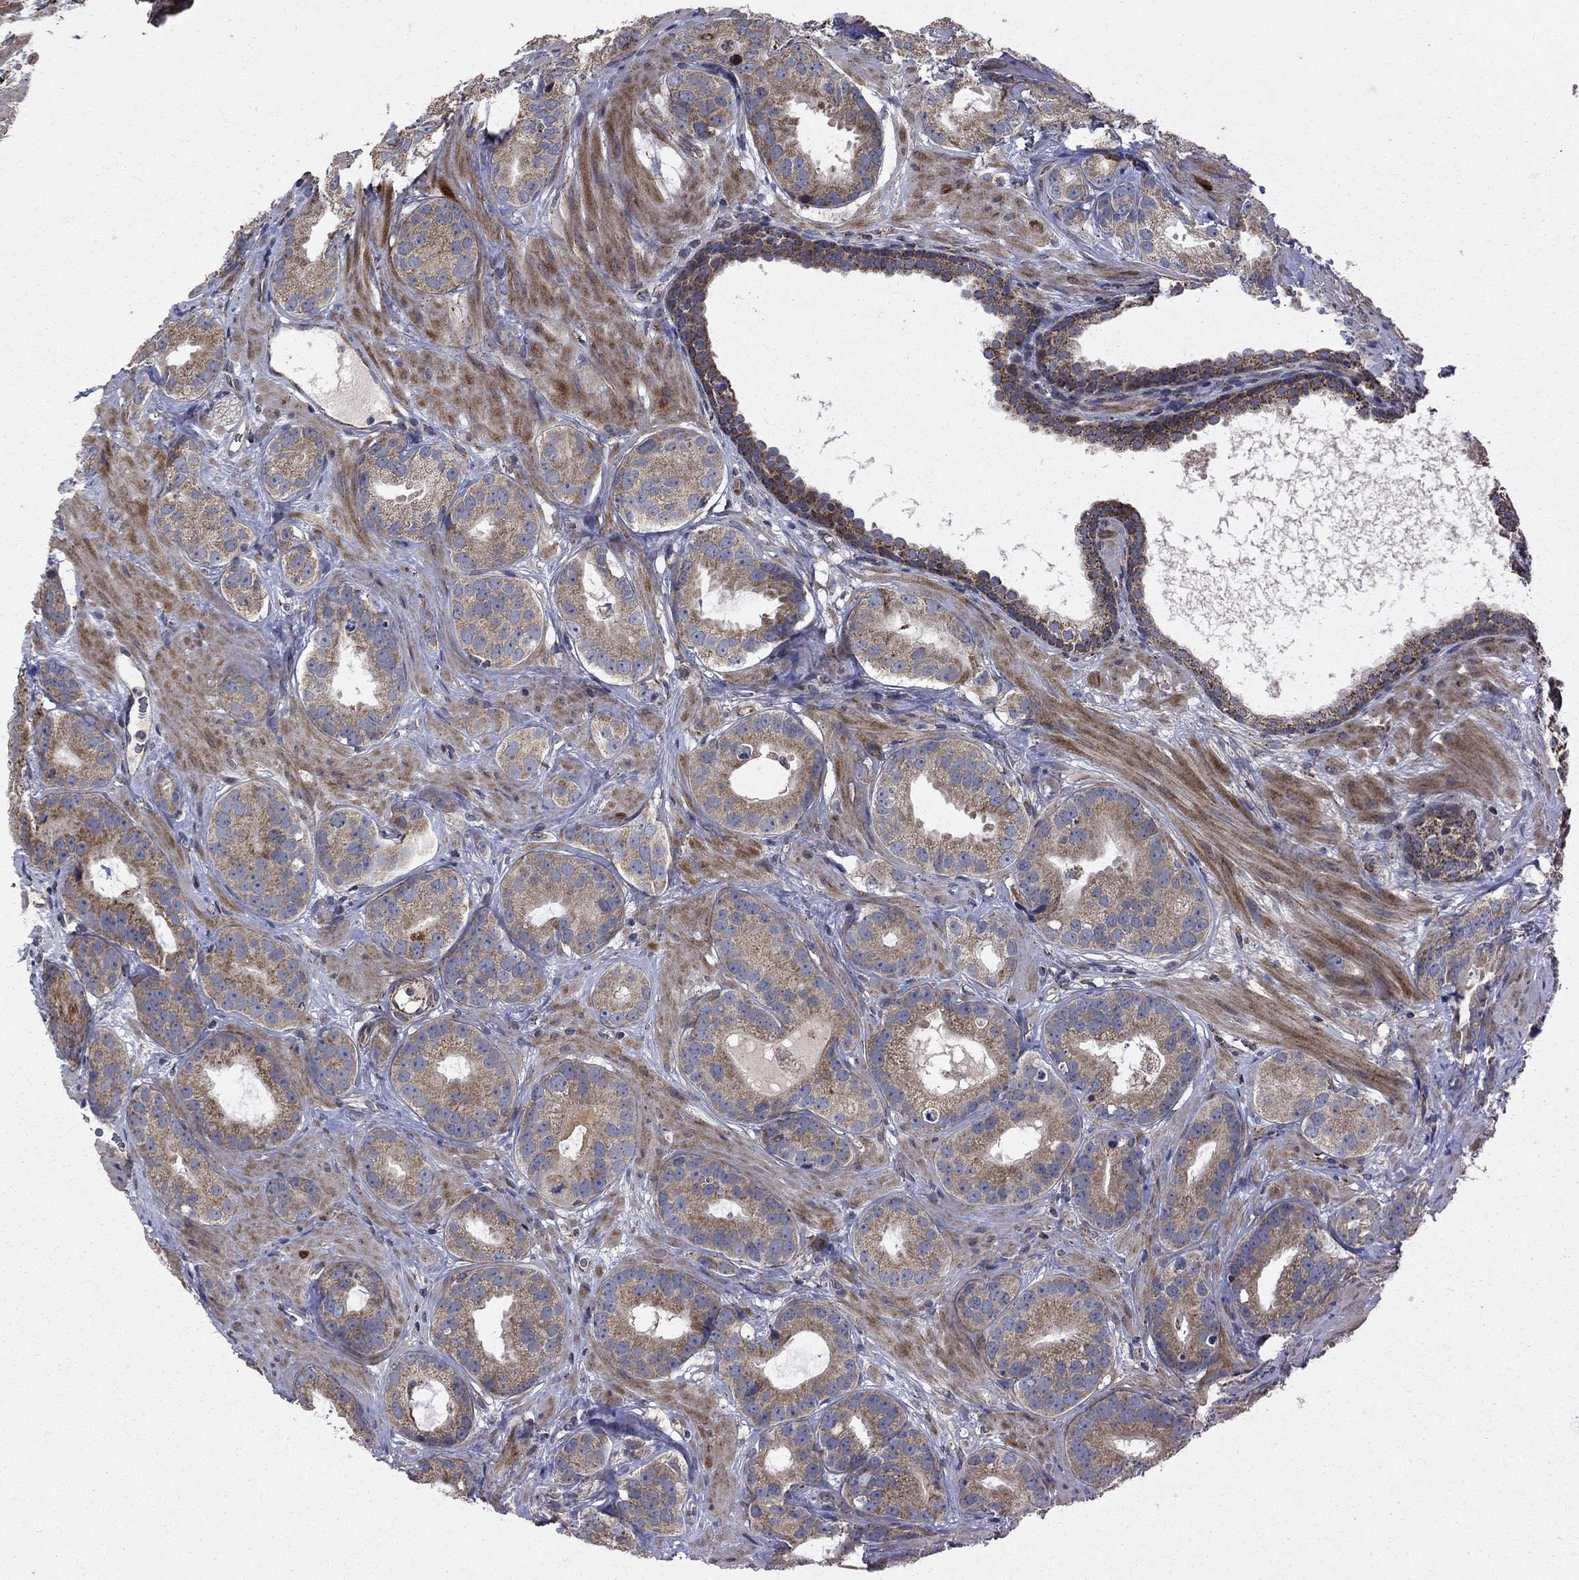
{"staining": {"intensity": "moderate", "quantity": ">75%", "location": "cytoplasmic/membranous"}, "tissue": "prostate cancer", "cell_type": "Tumor cells", "image_type": "cancer", "snomed": [{"axis": "morphology", "description": "Adenocarcinoma, NOS"}, {"axis": "topography", "description": "Prostate"}], "caption": "Prostate adenocarcinoma stained for a protein reveals moderate cytoplasmic/membranous positivity in tumor cells.", "gene": "NDUFS8", "patient": {"sex": "male", "age": 69}}